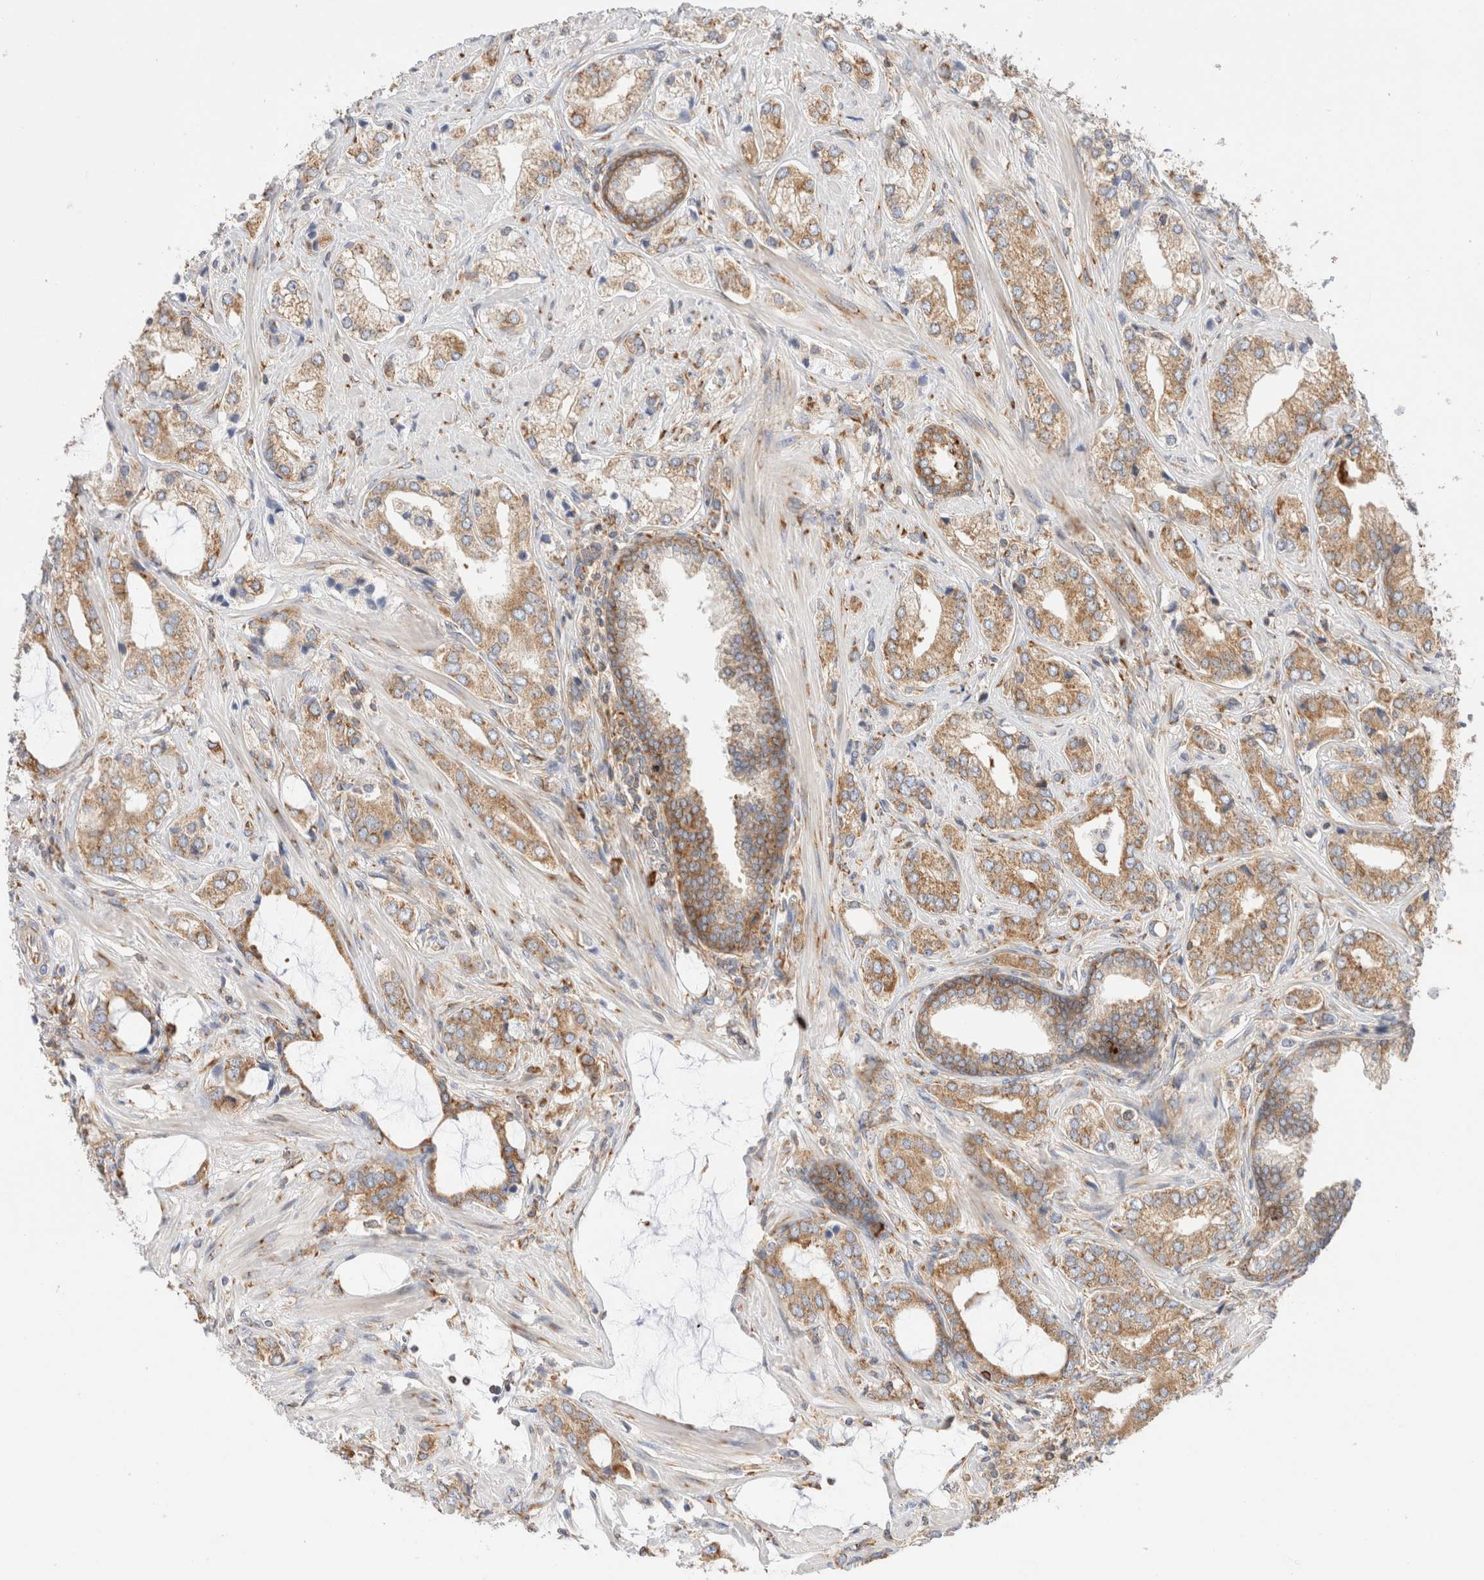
{"staining": {"intensity": "moderate", "quantity": ">75%", "location": "cytoplasmic/membranous"}, "tissue": "prostate cancer", "cell_type": "Tumor cells", "image_type": "cancer", "snomed": [{"axis": "morphology", "description": "Adenocarcinoma, High grade"}, {"axis": "topography", "description": "Prostate"}], "caption": "Protein expression analysis of human prostate cancer reveals moderate cytoplasmic/membranous staining in approximately >75% of tumor cells.", "gene": "ZC2HC1A", "patient": {"sex": "male", "age": 66}}